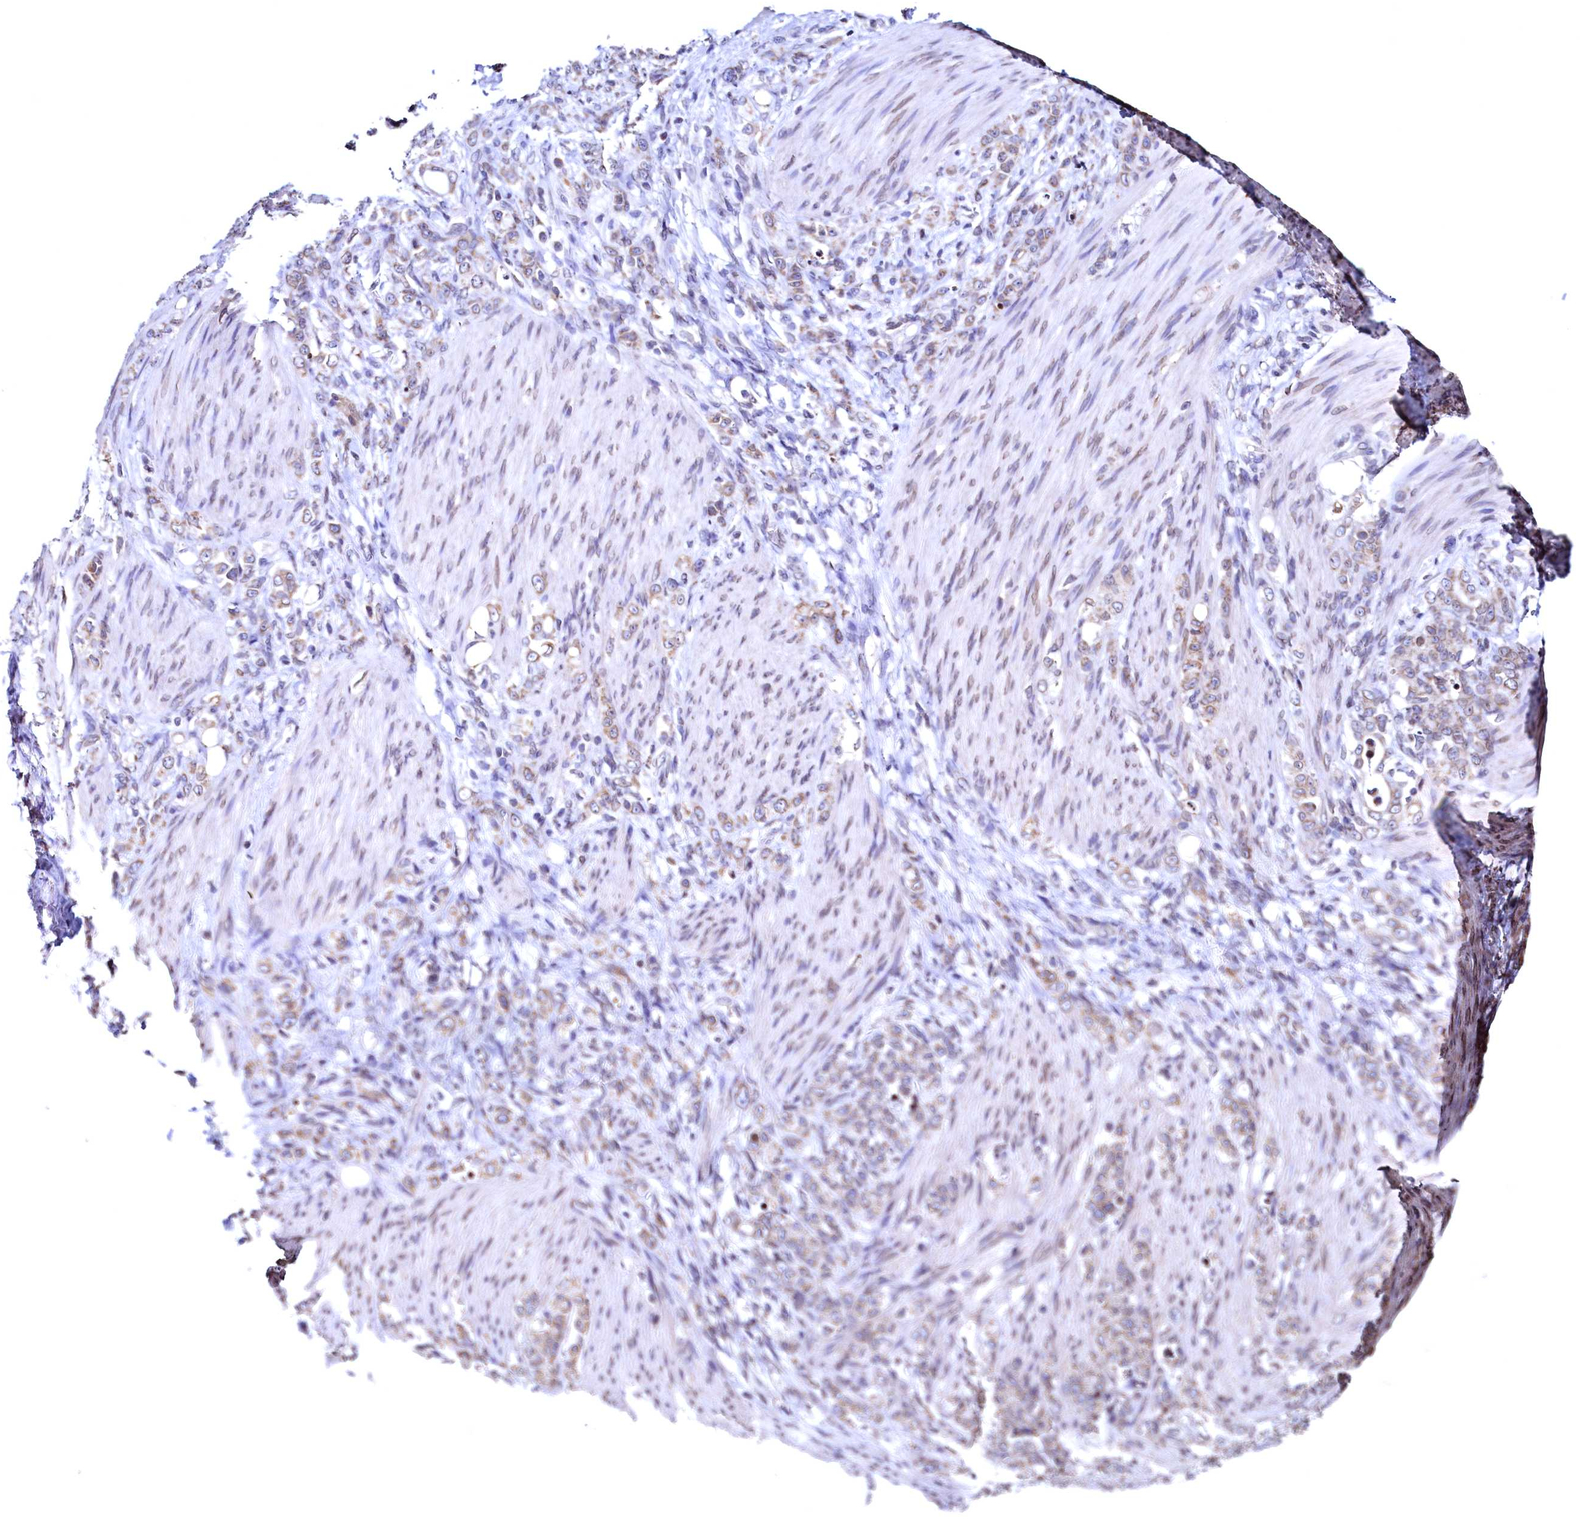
{"staining": {"intensity": "weak", "quantity": ">75%", "location": "cytoplasmic/membranous"}, "tissue": "stomach cancer", "cell_type": "Tumor cells", "image_type": "cancer", "snomed": [{"axis": "morphology", "description": "Adenocarcinoma, NOS"}, {"axis": "topography", "description": "Stomach"}], "caption": "Immunohistochemistry (IHC) (DAB) staining of stomach cancer shows weak cytoplasmic/membranous protein staining in about >75% of tumor cells. (DAB IHC with brightfield microscopy, high magnification).", "gene": "HAND1", "patient": {"sex": "female", "age": 79}}